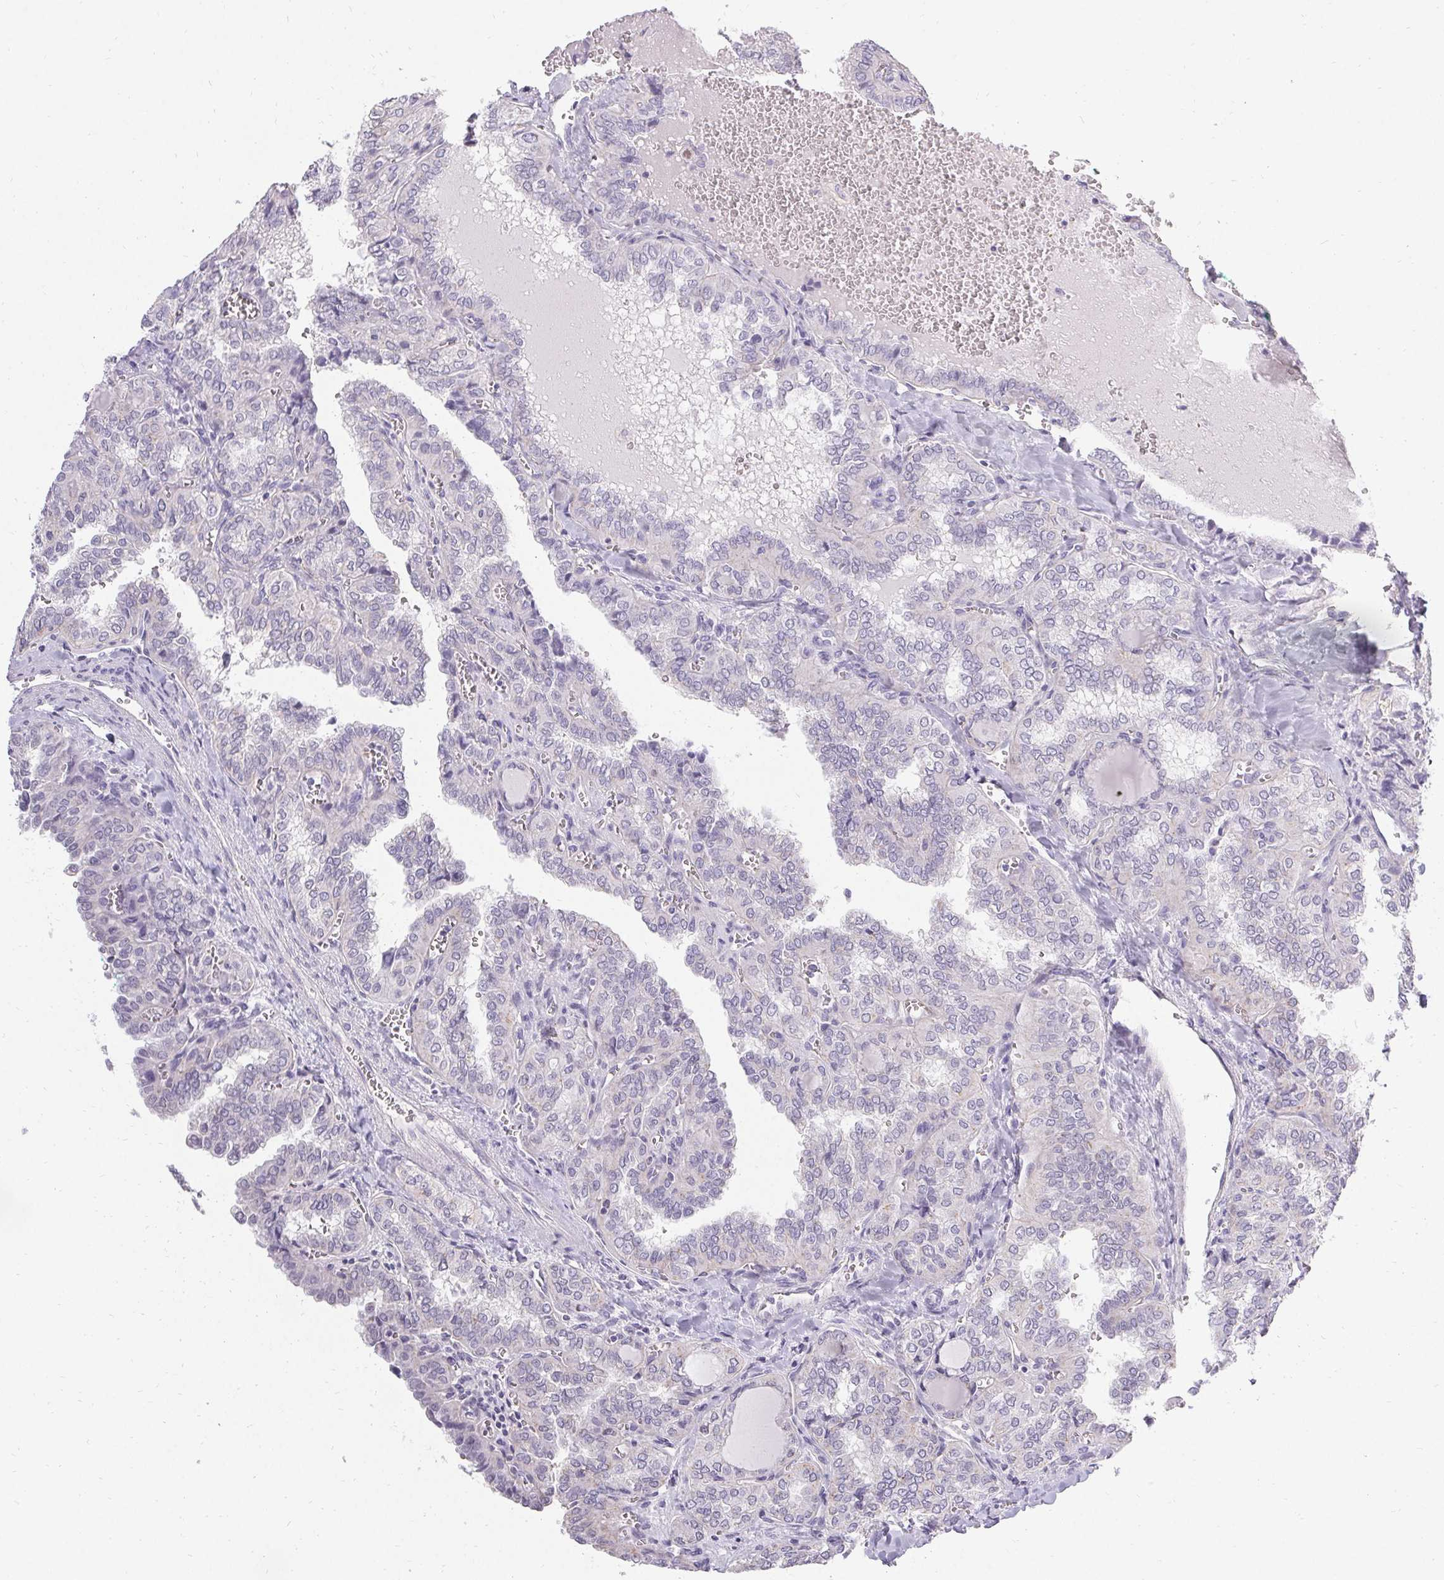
{"staining": {"intensity": "negative", "quantity": "none", "location": "none"}, "tissue": "thyroid cancer", "cell_type": "Tumor cells", "image_type": "cancer", "snomed": [{"axis": "morphology", "description": "Papillary adenocarcinoma, NOS"}, {"axis": "topography", "description": "Thyroid gland"}], "caption": "Tumor cells are negative for protein expression in human thyroid papillary adenocarcinoma.", "gene": "PMEL", "patient": {"sex": "female", "age": 41}}